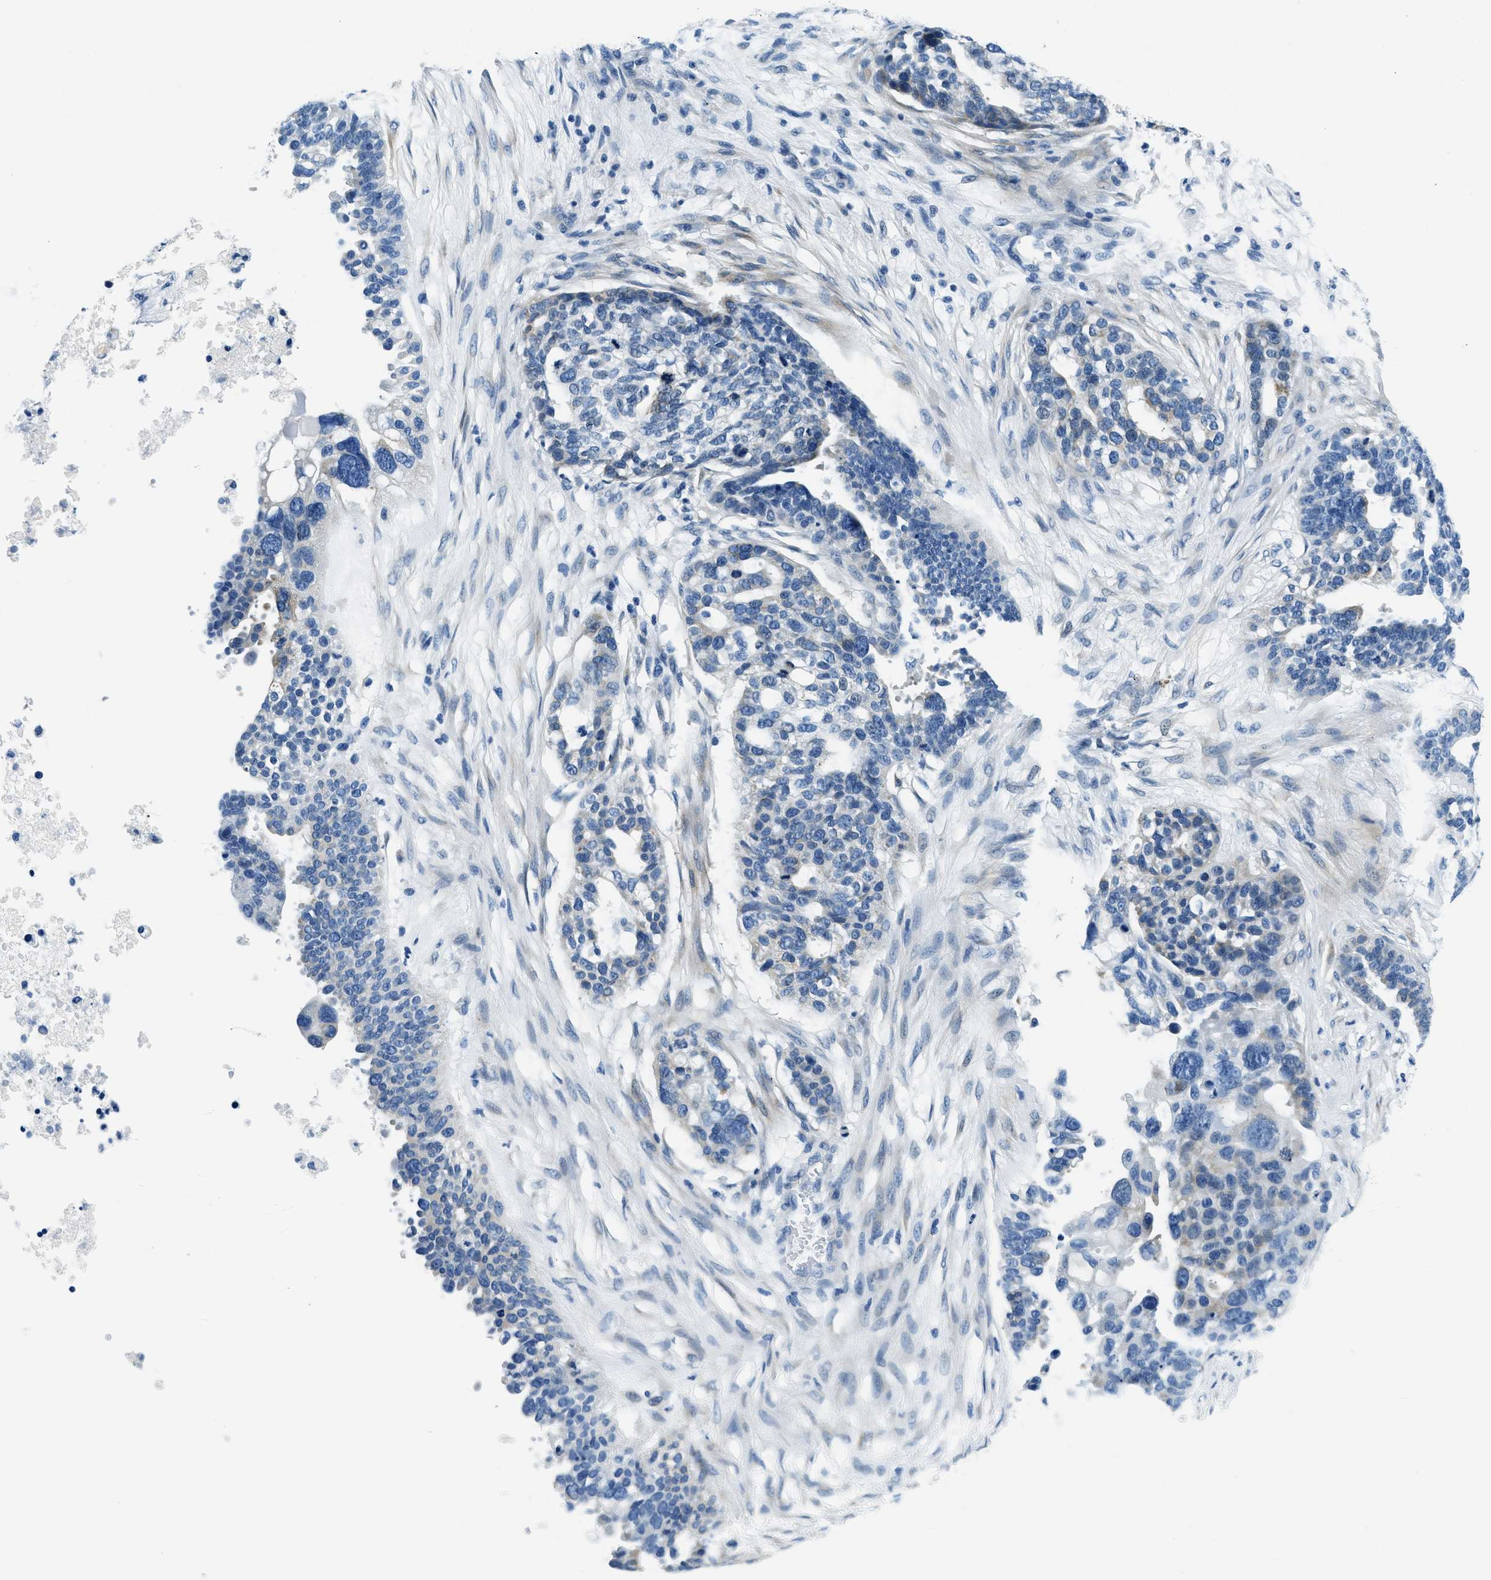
{"staining": {"intensity": "moderate", "quantity": "<25%", "location": "cytoplasmic/membranous"}, "tissue": "ovarian cancer", "cell_type": "Tumor cells", "image_type": "cancer", "snomed": [{"axis": "morphology", "description": "Cystadenocarcinoma, serous, NOS"}, {"axis": "topography", "description": "Ovary"}], "caption": "This image reveals serous cystadenocarcinoma (ovarian) stained with immunohistochemistry to label a protein in brown. The cytoplasmic/membranous of tumor cells show moderate positivity for the protein. Nuclei are counter-stained blue.", "gene": "UBAC2", "patient": {"sex": "female", "age": 59}}